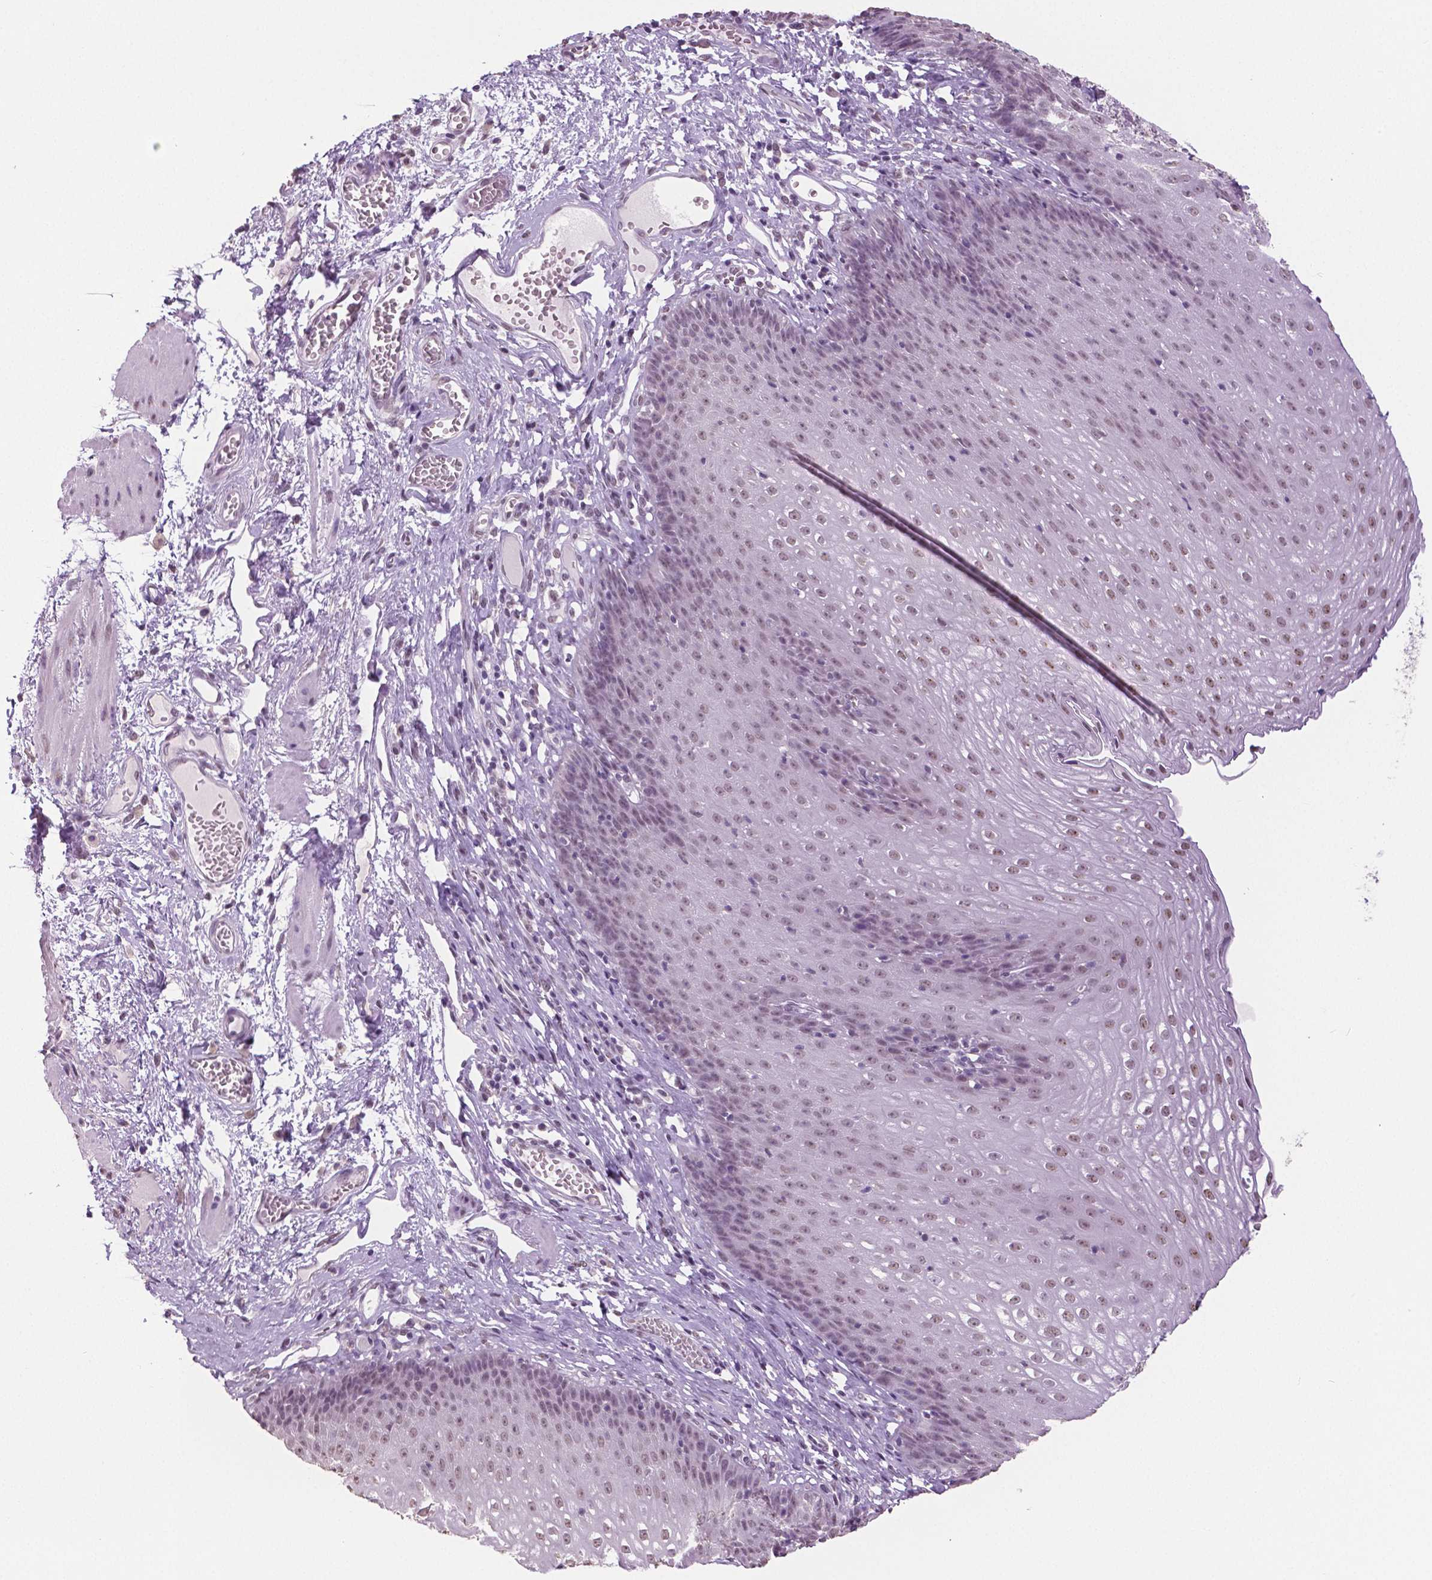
{"staining": {"intensity": "weak", "quantity": "25%-75%", "location": "nuclear"}, "tissue": "esophagus", "cell_type": "Squamous epithelial cells", "image_type": "normal", "snomed": [{"axis": "morphology", "description": "Normal tissue, NOS"}, {"axis": "topography", "description": "Esophagus"}], "caption": "Approximately 25%-75% of squamous epithelial cells in unremarkable human esophagus display weak nuclear protein expression as visualized by brown immunohistochemical staining.", "gene": "IGF2BP1", "patient": {"sex": "male", "age": 72}}